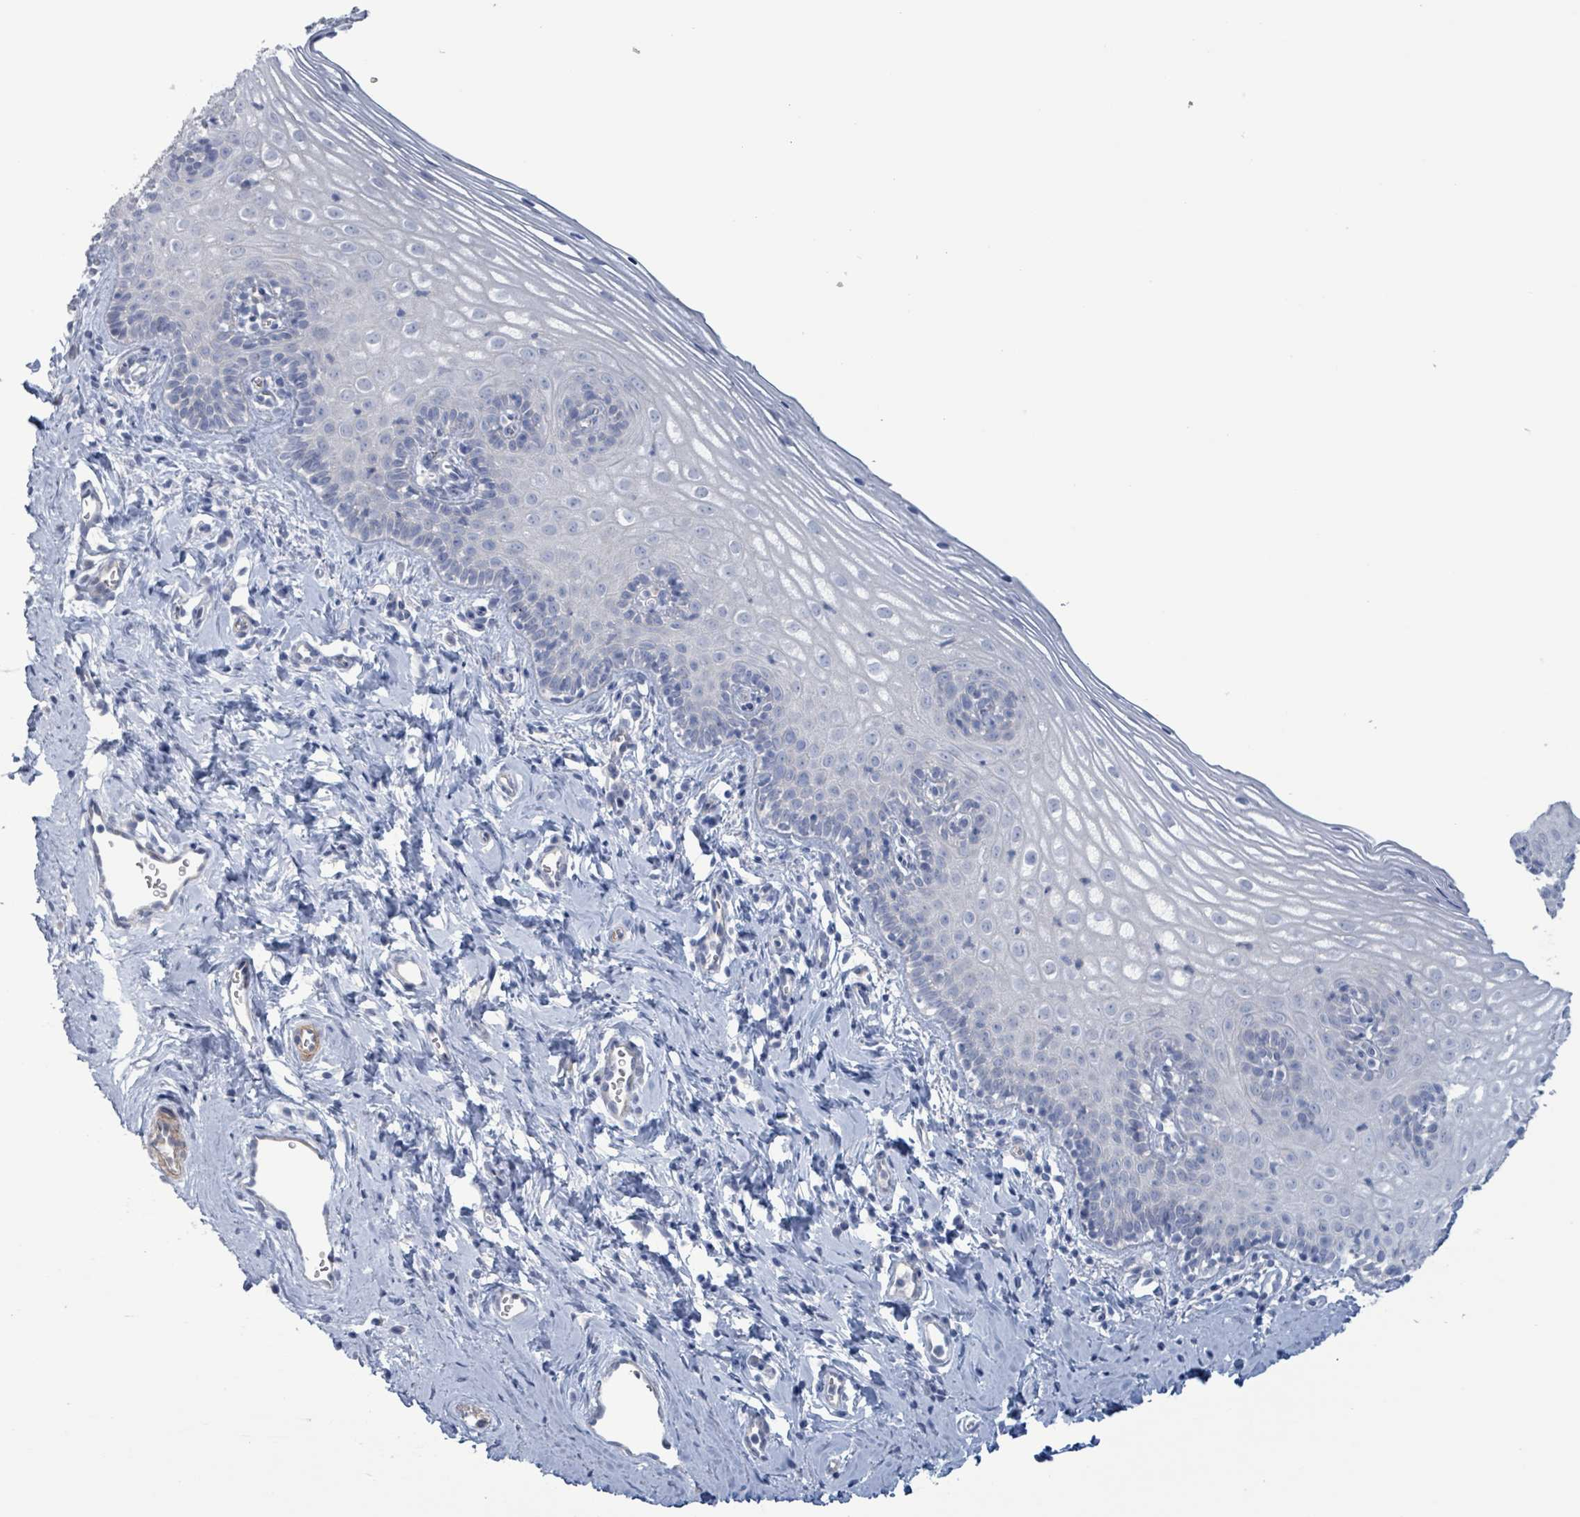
{"staining": {"intensity": "negative", "quantity": "none", "location": "none"}, "tissue": "cervix", "cell_type": "Glandular cells", "image_type": "normal", "snomed": [{"axis": "morphology", "description": "Normal tissue, NOS"}, {"axis": "topography", "description": "Cervix"}], "caption": "A high-resolution micrograph shows IHC staining of normal cervix, which displays no significant staining in glandular cells. (Stains: DAB (3,3'-diaminobenzidine) IHC with hematoxylin counter stain, Microscopy: brightfield microscopy at high magnification).", "gene": "PKLR", "patient": {"sex": "female", "age": 44}}